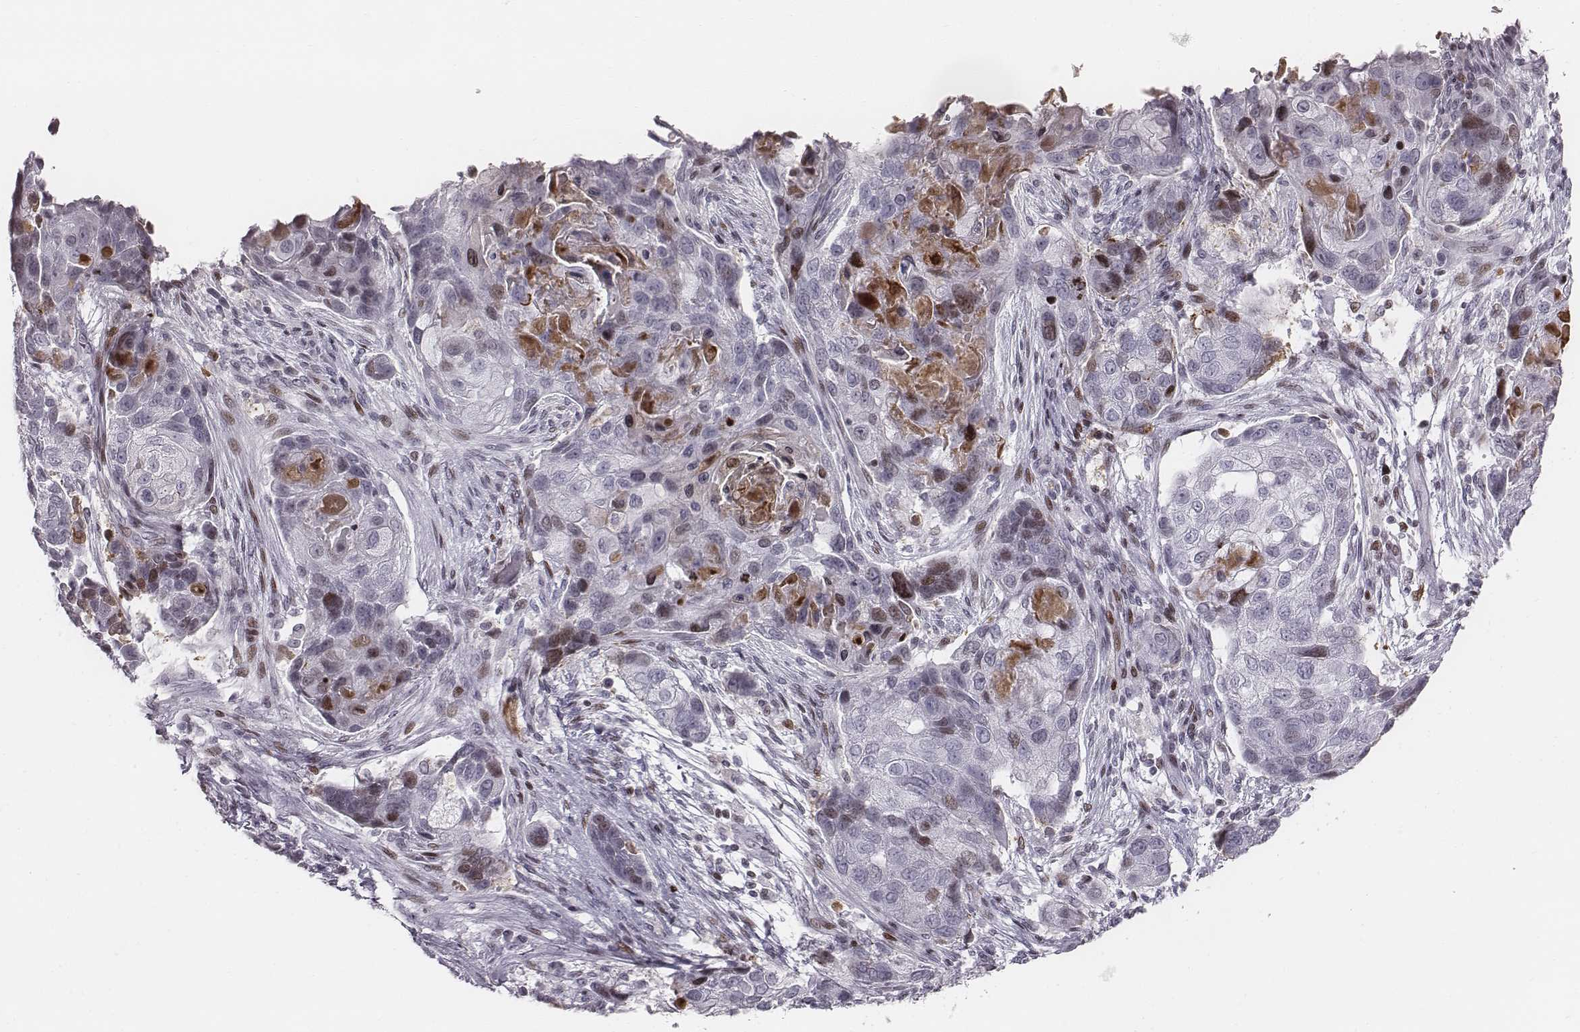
{"staining": {"intensity": "negative", "quantity": "none", "location": "none"}, "tissue": "lung cancer", "cell_type": "Tumor cells", "image_type": "cancer", "snomed": [{"axis": "morphology", "description": "Squamous cell carcinoma, NOS"}, {"axis": "topography", "description": "Lung"}], "caption": "Protein analysis of squamous cell carcinoma (lung) displays no significant expression in tumor cells.", "gene": "NDC1", "patient": {"sex": "male", "age": 69}}